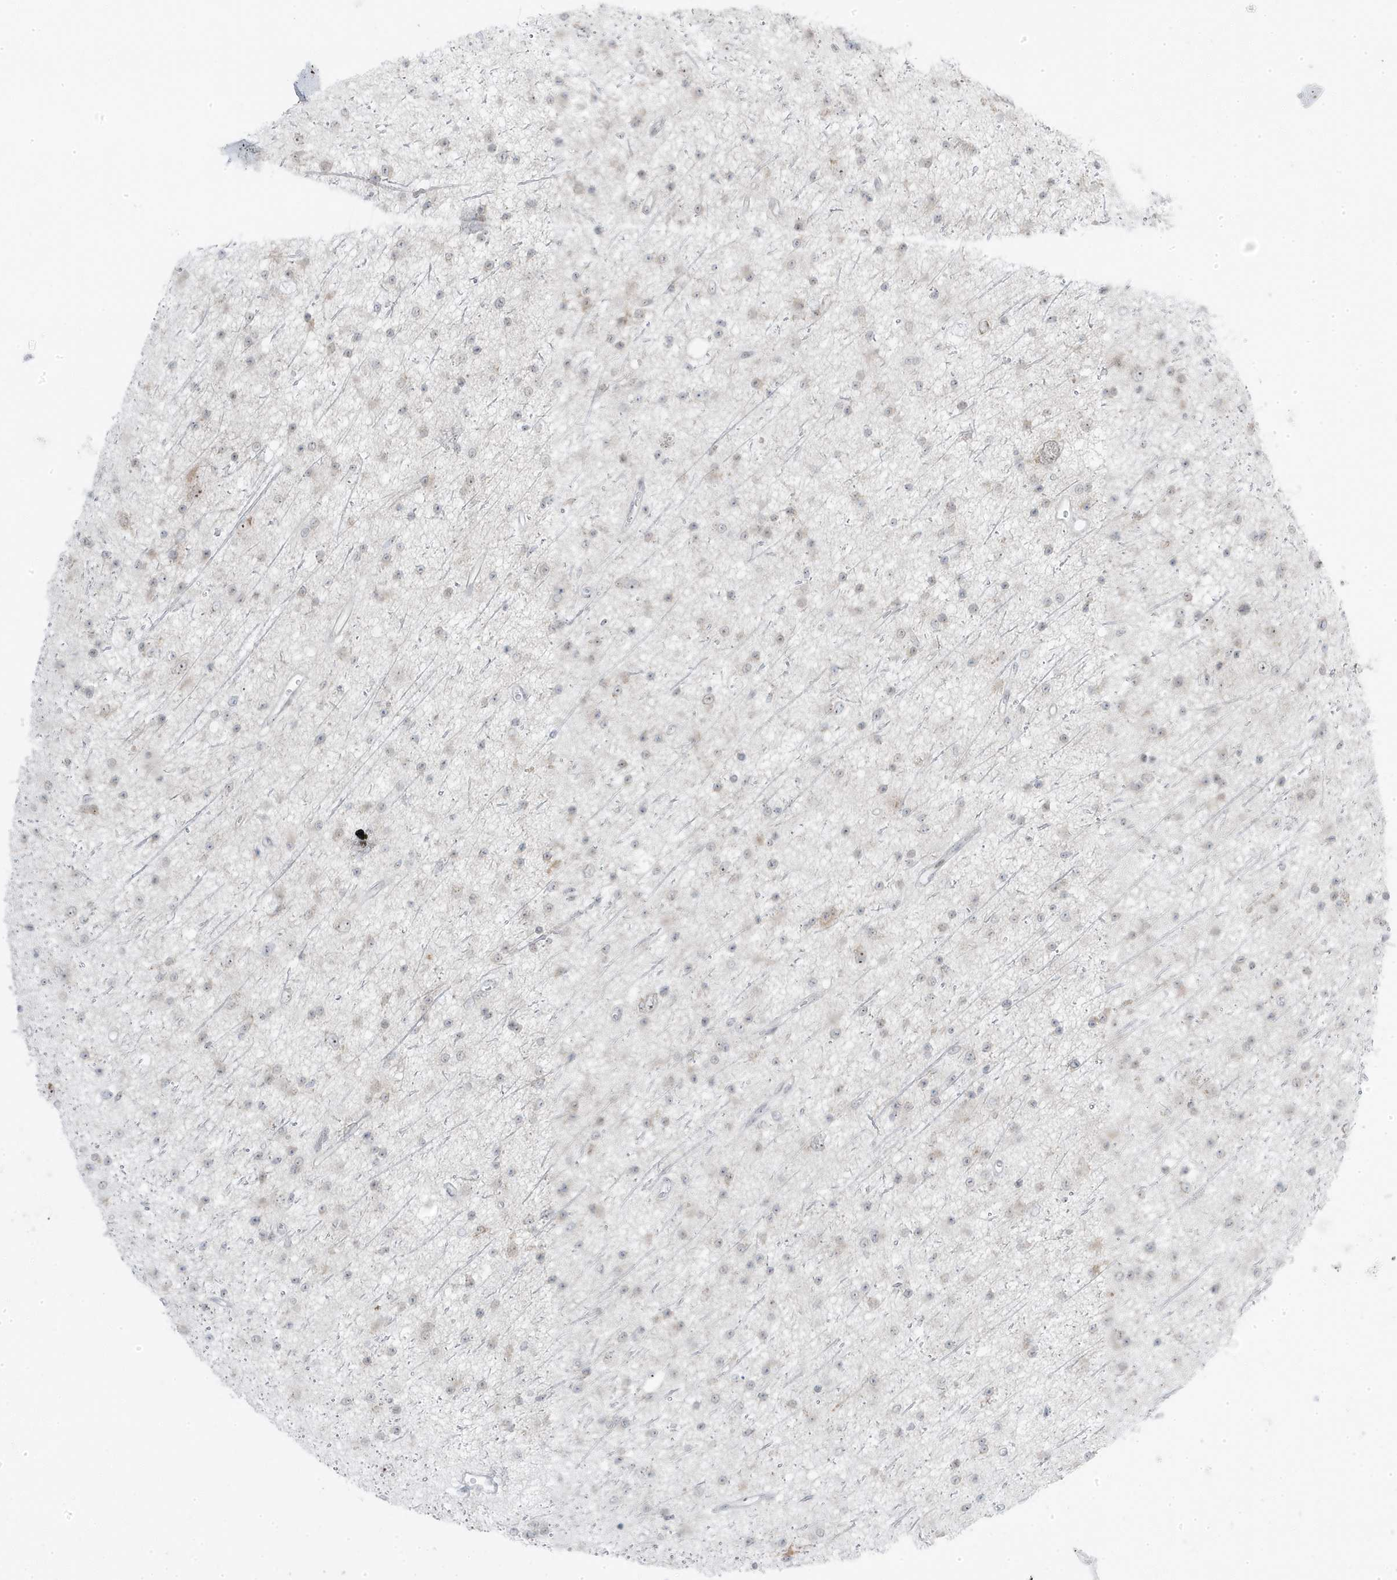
{"staining": {"intensity": "weak", "quantity": "<25%", "location": "nuclear"}, "tissue": "glioma", "cell_type": "Tumor cells", "image_type": "cancer", "snomed": [{"axis": "morphology", "description": "Glioma, malignant, Low grade"}, {"axis": "topography", "description": "Cerebral cortex"}], "caption": "This is an IHC image of glioma. There is no expression in tumor cells.", "gene": "TSEN15", "patient": {"sex": "female", "age": 39}}